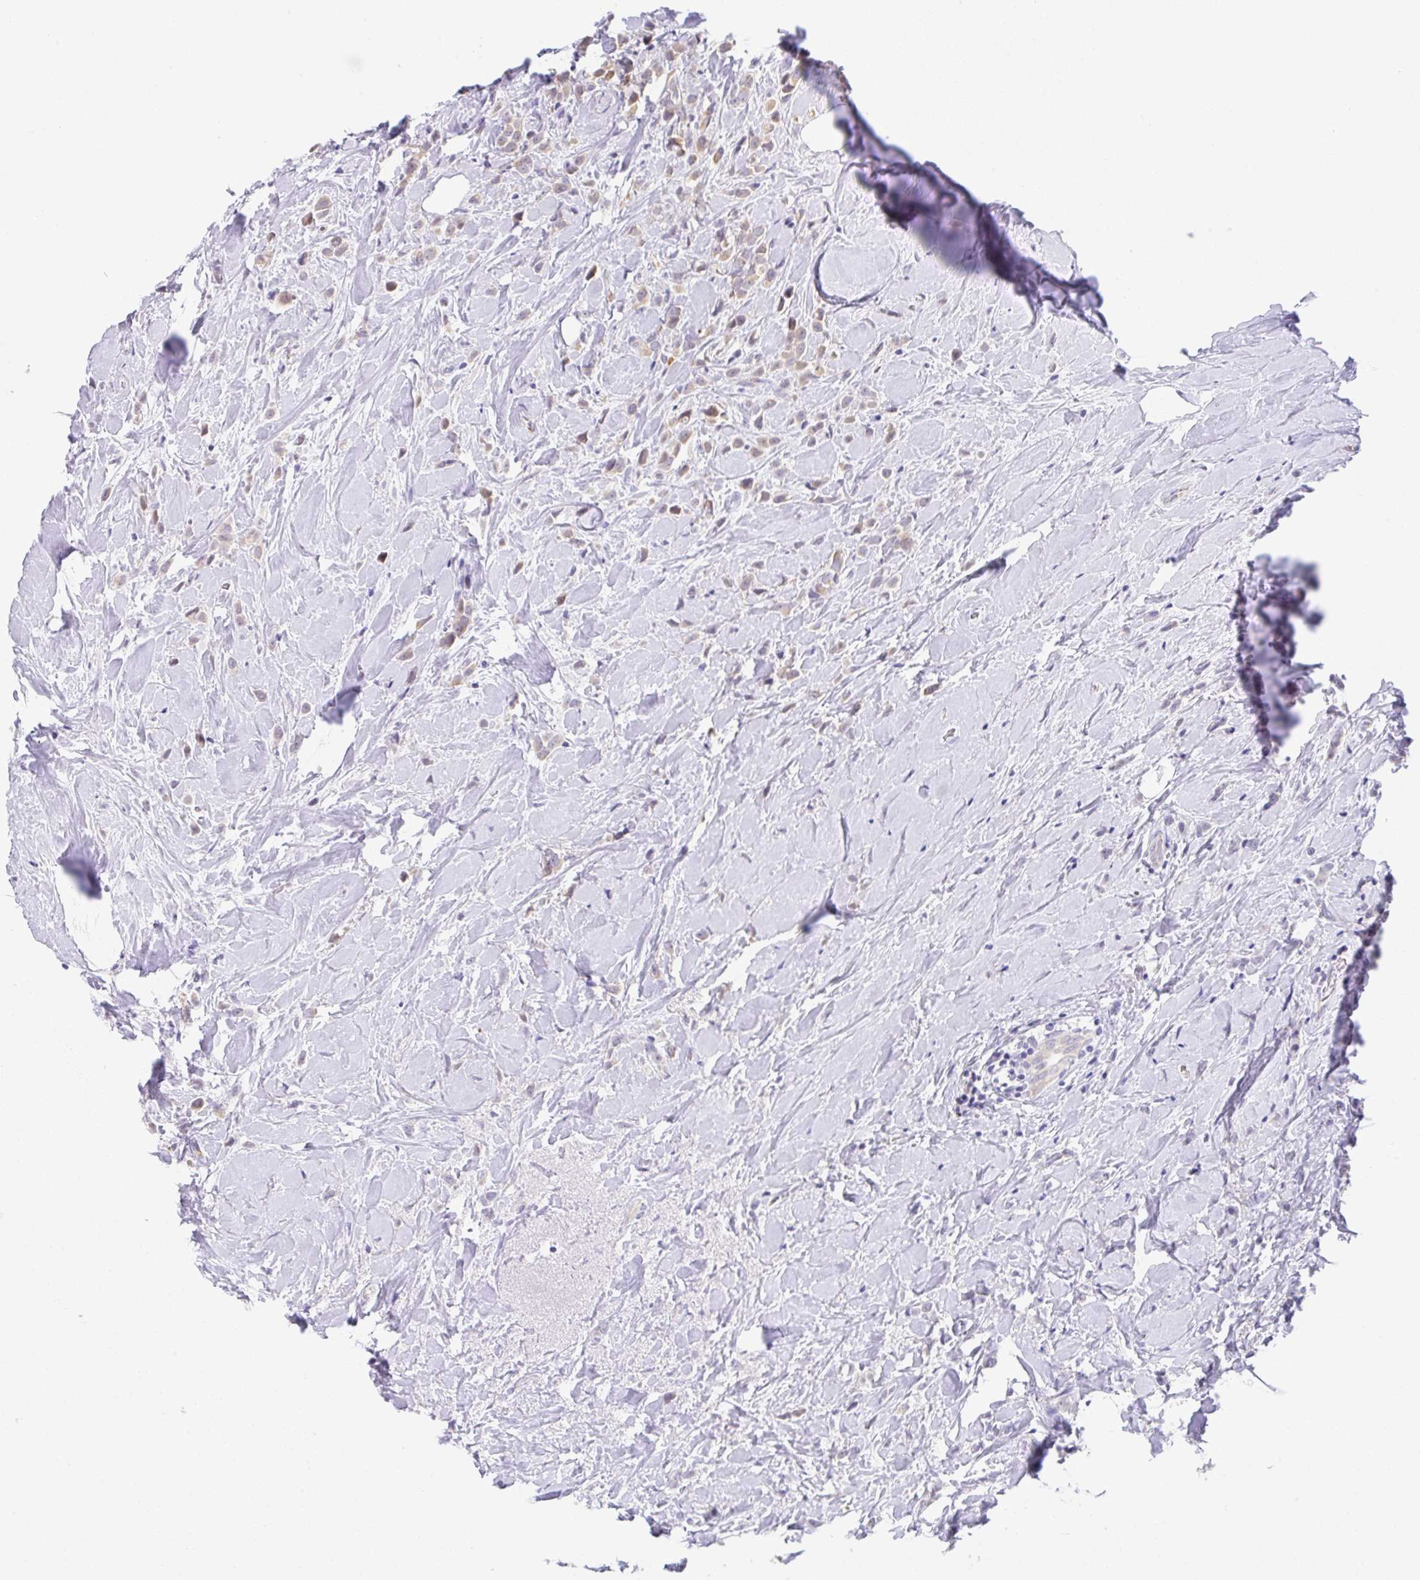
{"staining": {"intensity": "weak", "quantity": "<25%", "location": "cytoplasmic/membranous"}, "tissue": "breast cancer", "cell_type": "Tumor cells", "image_type": "cancer", "snomed": [{"axis": "morphology", "description": "Duct carcinoma"}, {"axis": "topography", "description": "Breast"}], "caption": "Immunohistochemical staining of breast infiltrating ductal carcinoma reveals no significant staining in tumor cells.", "gene": "CGNL1", "patient": {"sex": "female", "age": 80}}